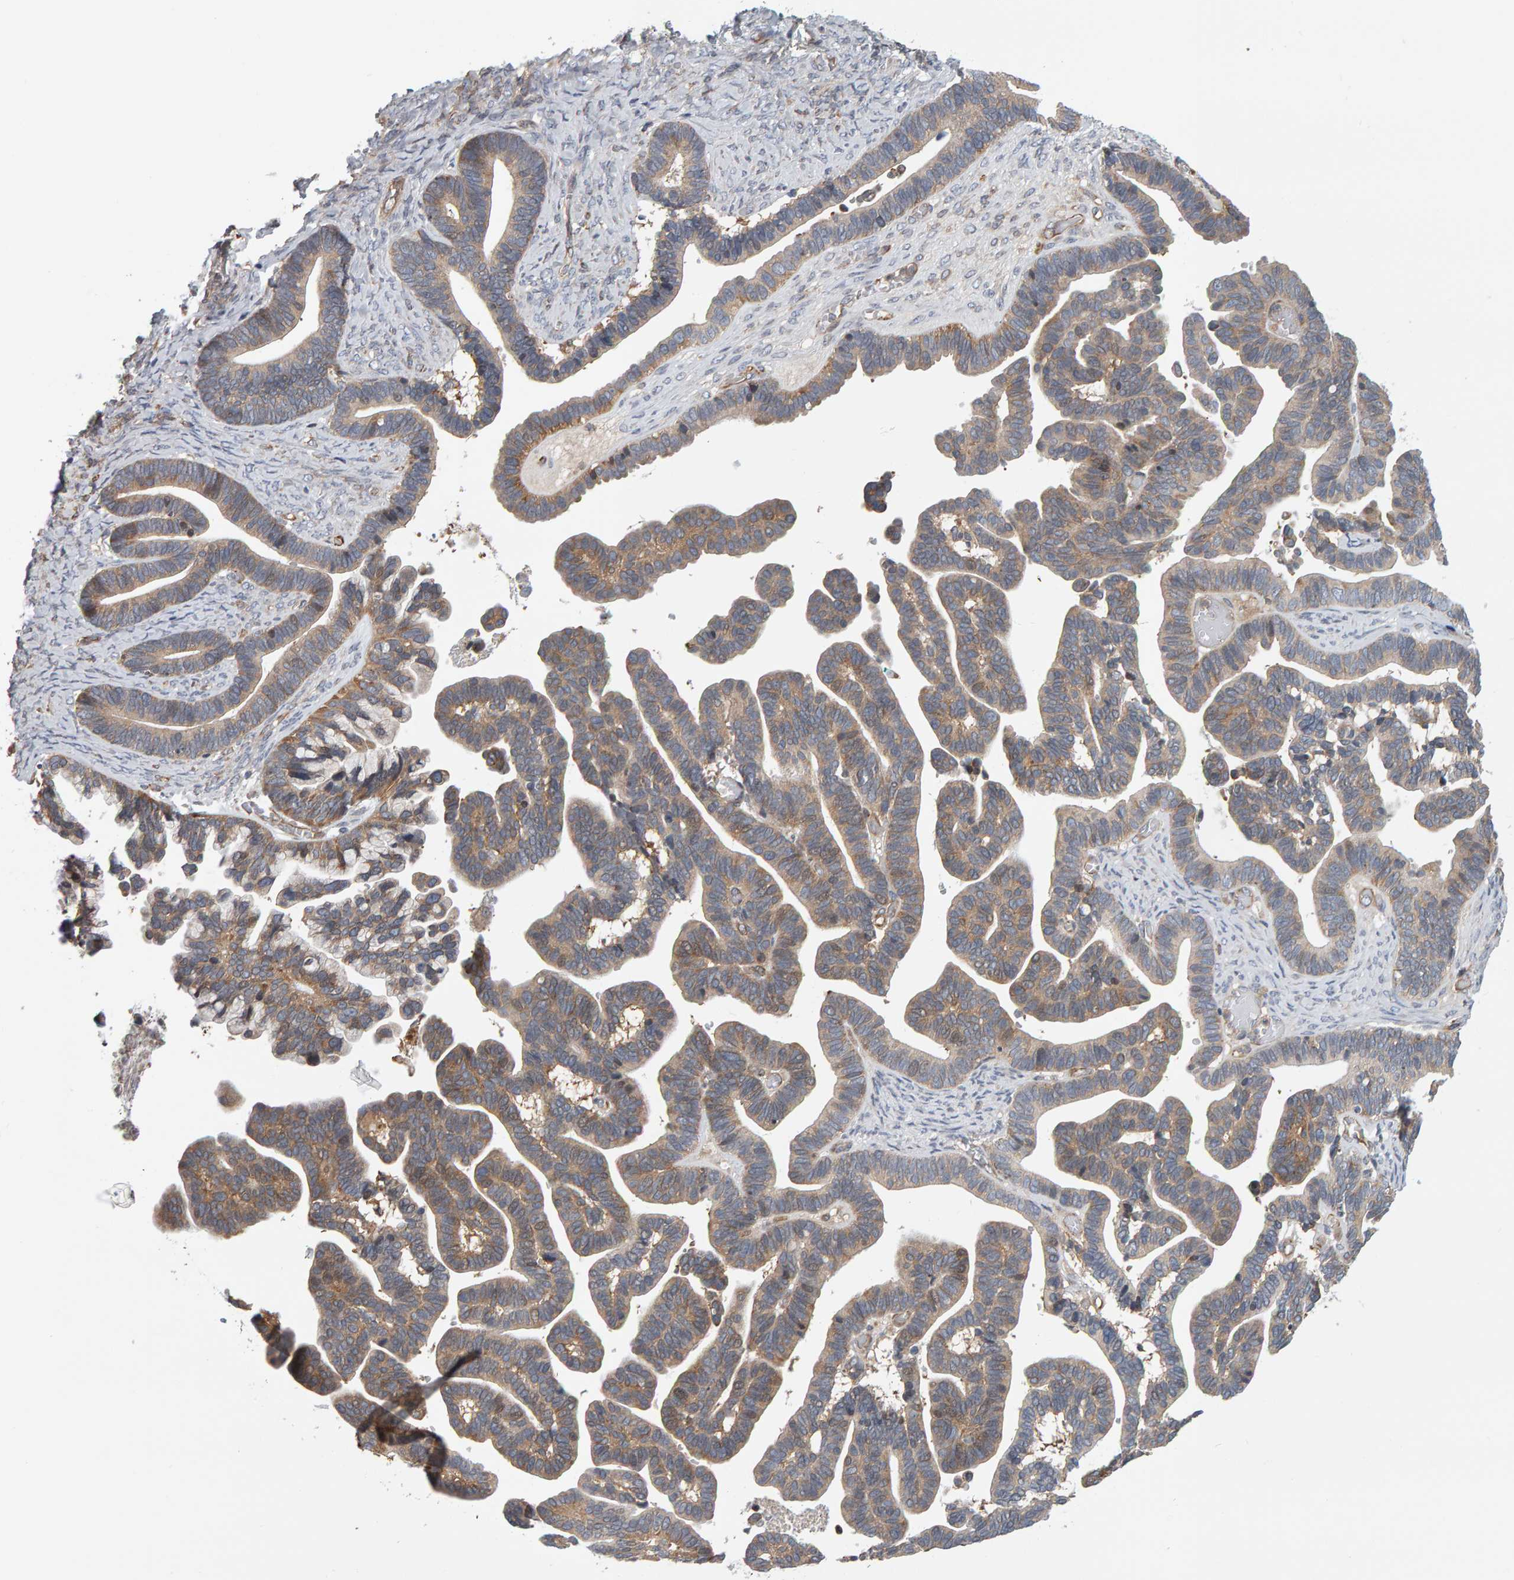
{"staining": {"intensity": "moderate", "quantity": ">75%", "location": "cytoplasmic/membranous"}, "tissue": "ovarian cancer", "cell_type": "Tumor cells", "image_type": "cancer", "snomed": [{"axis": "morphology", "description": "Cystadenocarcinoma, serous, NOS"}, {"axis": "topography", "description": "Ovary"}], "caption": "This is a micrograph of immunohistochemistry staining of ovarian serous cystadenocarcinoma, which shows moderate staining in the cytoplasmic/membranous of tumor cells.", "gene": "C9orf72", "patient": {"sex": "female", "age": 56}}